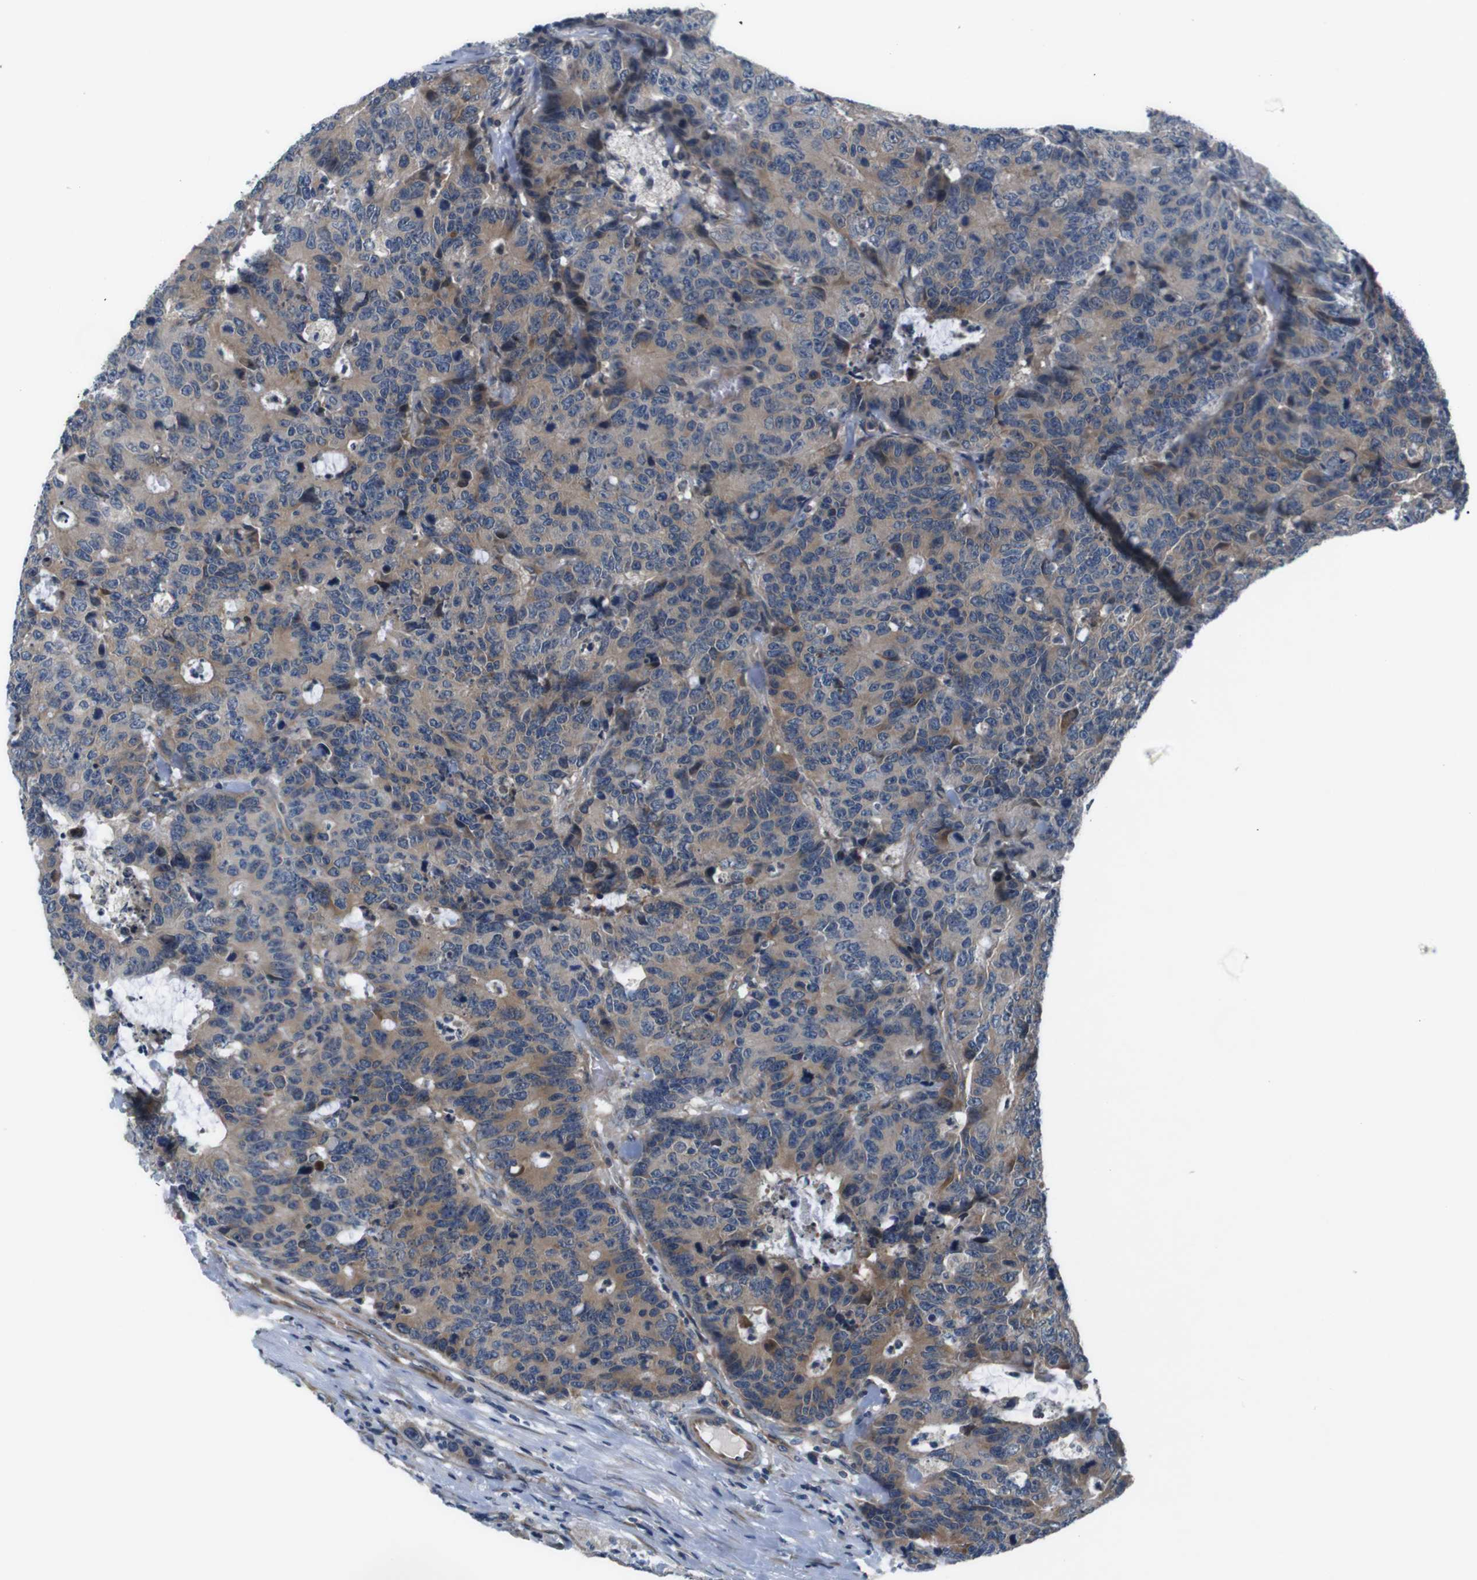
{"staining": {"intensity": "moderate", "quantity": ">75%", "location": "cytoplasmic/membranous"}, "tissue": "colorectal cancer", "cell_type": "Tumor cells", "image_type": "cancer", "snomed": [{"axis": "morphology", "description": "Adenocarcinoma, NOS"}, {"axis": "topography", "description": "Colon"}], "caption": "Colorectal adenocarcinoma tissue displays moderate cytoplasmic/membranous positivity in about >75% of tumor cells, visualized by immunohistochemistry.", "gene": "JAK1", "patient": {"sex": "female", "age": 86}}